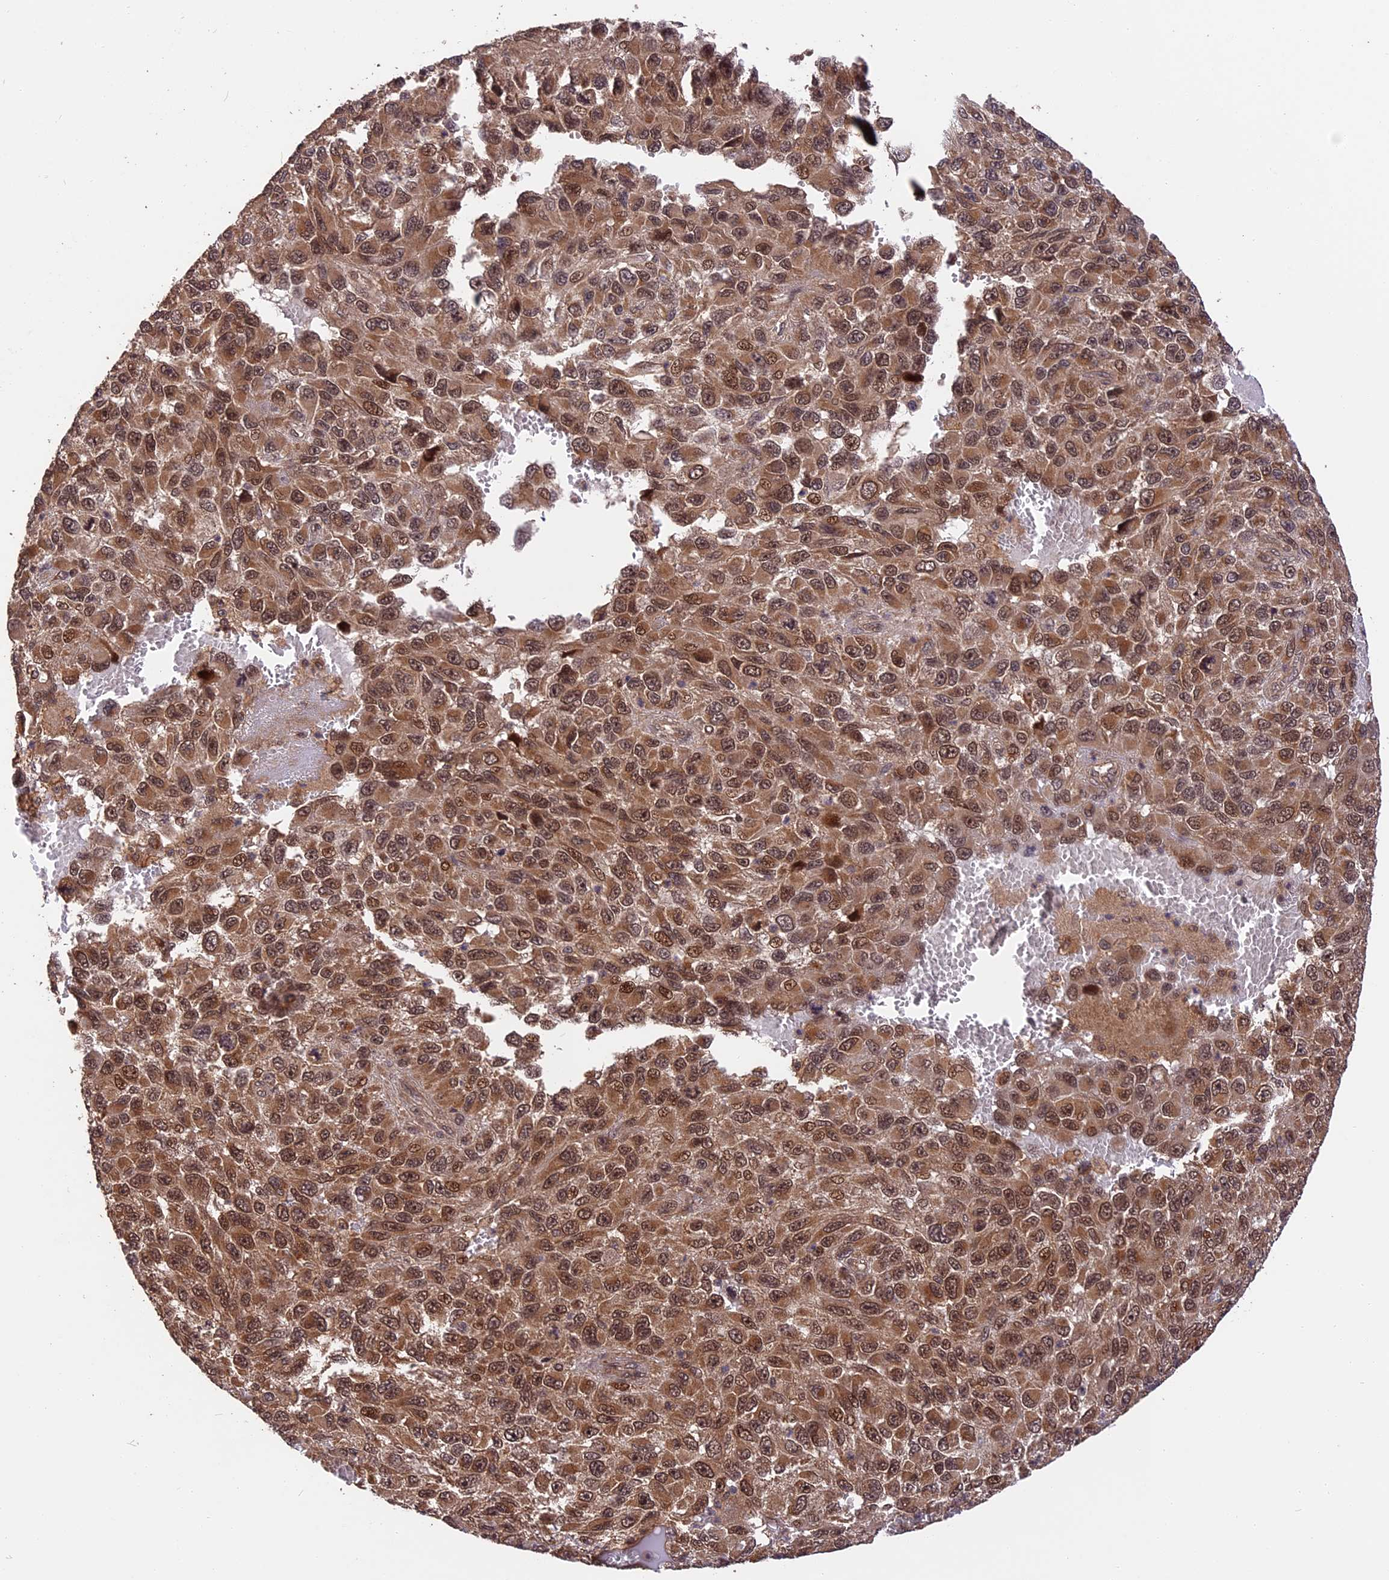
{"staining": {"intensity": "moderate", "quantity": ">75%", "location": "cytoplasmic/membranous,nuclear"}, "tissue": "melanoma", "cell_type": "Tumor cells", "image_type": "cancer", "snomed": [{"axis": "morphology", "description": "Normal tissue, NOS"}, {"axis": "morphology", "description": "Malignant melanoma, NOS"}, {"axis": "topography", "description": "Skin"}], "caption": "Protein analysis of melanoma tissue demonstrates moderate cytoplasmic/membranous and nuclear expression in approximately >75% of tumor cells.", "gene": "ESCO1", "patient": {"sex": "female", "age": 96}}